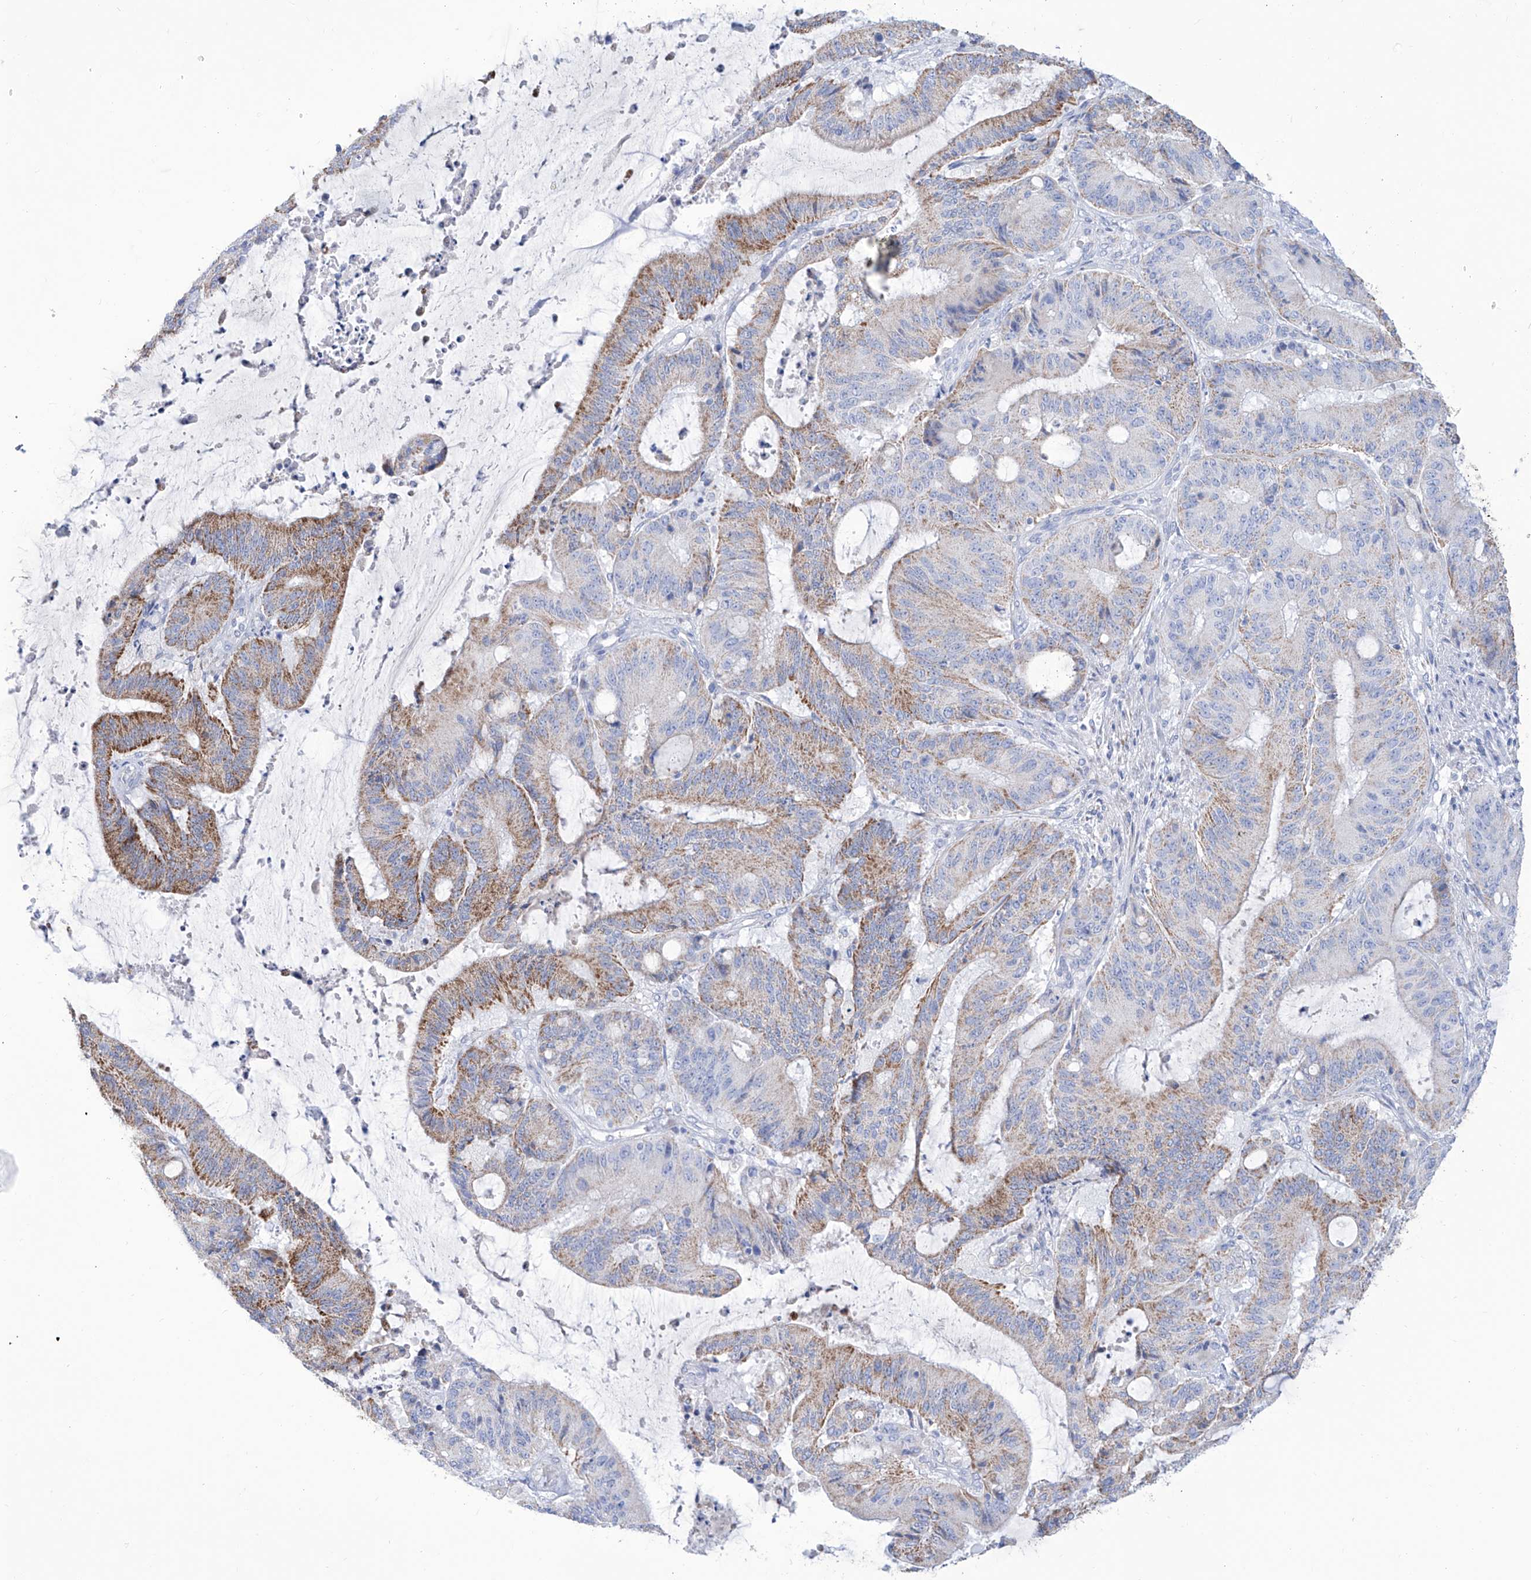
{"staining": {"intensity": "moderate", "quantity": "25%-75%", "location": "cytoplasmic/membranous"}, "tissue": "liver cancer", "cell_type": "Tumor cells", "image_type": "cancer", "snomed": [{"axis": "morphology", "description": "Normal tissue, NOS"}, {"axis": "morphology", "description": "Cholangiocarcinoma"}, {"axis": "topography", "description": "Liver"}, {"axis": "topography", "description": "Peripheral nerve tissue"}], "caption": "The histopathology image demonstrates staining of liver cholangiocarcinoma, revealing moderate cytoplasmic/membranous protein positivity (brown color) within tumor cells.", "gene": "ALDH6A1", "patient": {"sex": "female", "age": 73}}